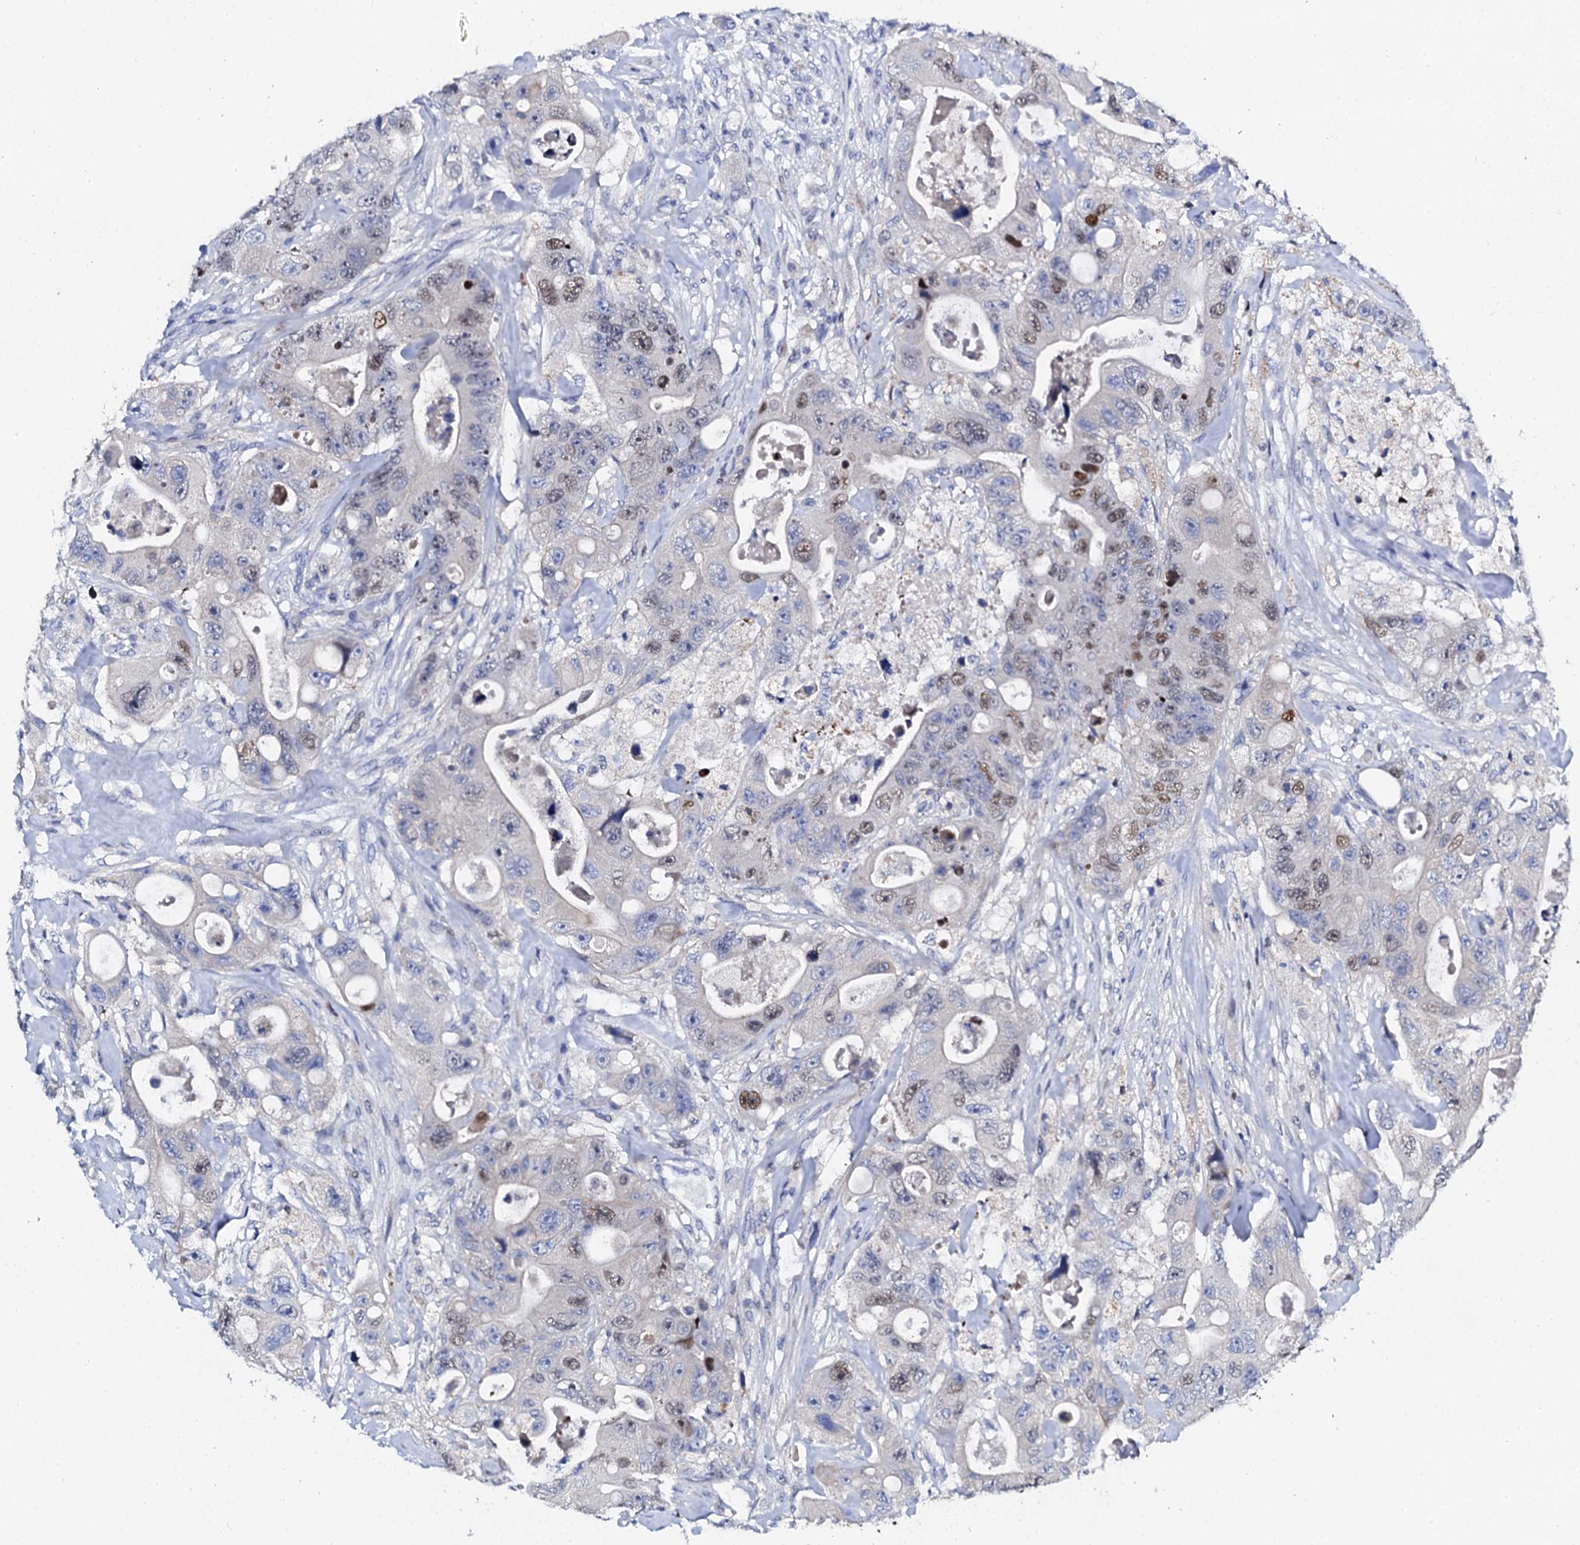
{"staining": {"intensity": "moderate", "quantity": "<25%", "location": "nuclear"}, "tissue": "colorectal cancer", "cell_type": "Tumor cells", "image_type": "cancer", "snomed": [{"axis": "morphology", "description": "Adenocarcinoma, NOS"}, {"axis": "topography", "description": "Colon"}], "caption": "Protein staining demonstrates moderate nuclear positivity in about <25% of tumor cells in colorectal cancer (adenocarcinoma).", "gene": "NUDT13", "patient": {"sex": "female", "age": 46}}